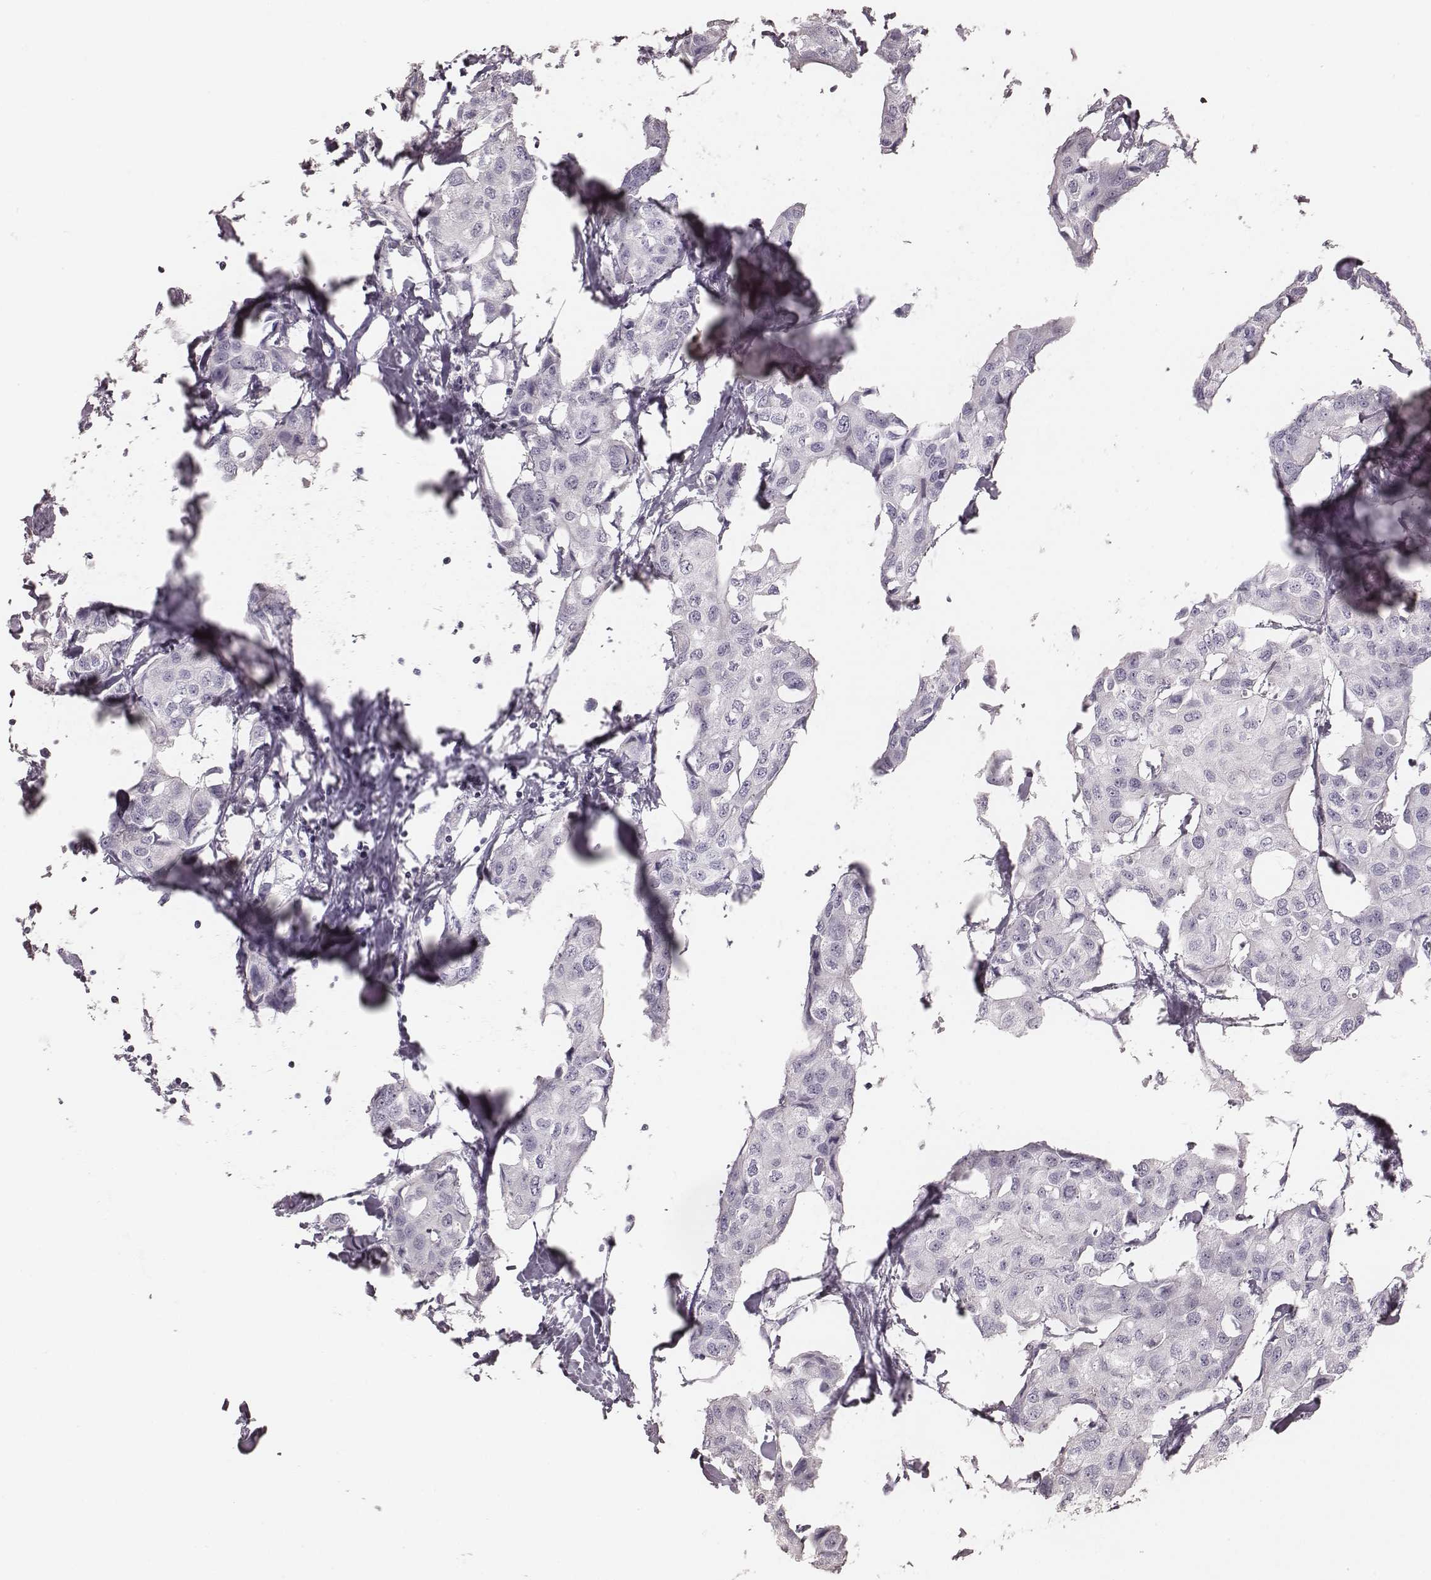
{"staining": {"intensity": "negative", "quantity": "none", "location": "none"}, "tissue": "breast cancer", "cell_type": "Tumor cells", "image_type": "cancer", "snomed": [{"axis": "morphology", "description": "Duct carcinoma"}, {"axis": "topography", "description": "Breast"}], "caption": "High power microscopy histopathology image of an immunohistochemistry (IHC) image of breast cancer, revealing no significant expression in tumor cells.", "gene": "ZP4", "patient": {"sex": "female", "age": 80}}